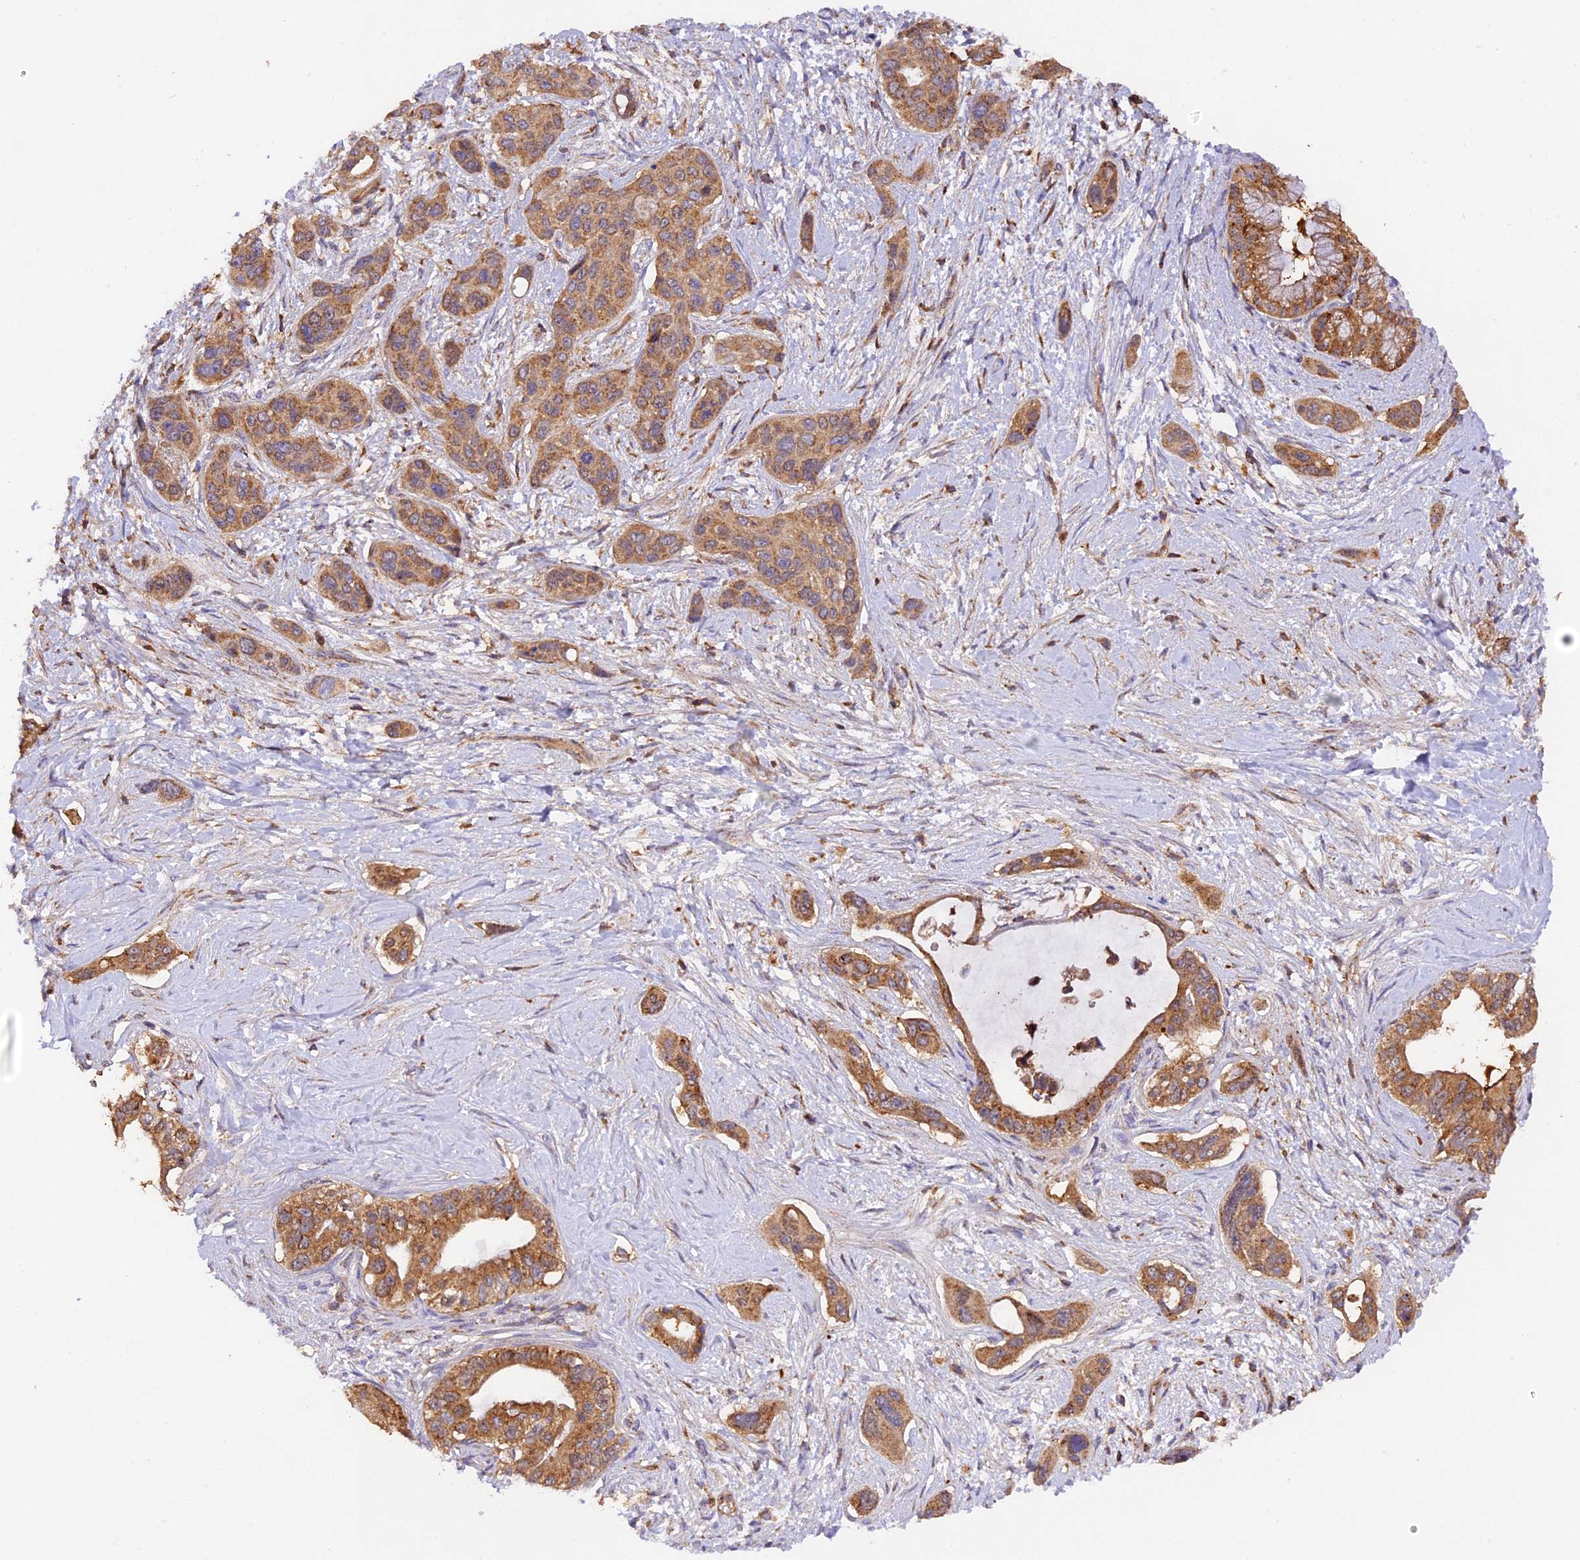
{"staining": {"intensity": "moderate", "quantity": ">75%", "location": "cytoplasmic/membranous"}, "tissue": "pancreatic cancer", "cell_type": "Tumor cells", "image_type": "cancer", "snomed": [{"axis": "morphology", "description": "Adenocarcinoma, NOS"}, {"axis": "topography", "description": "Pancreas"}], "caption": "Immunohistochemistry (IHC) histopathology image of neoplastic tissue: human pancreatic adenocarcinoma stained using IHC demonstrates medium levels of moderate protein expression localized specifically in the cytoplasmic/membranous of tumor cells, appearing as a cytoplasmic/membranous brown color.", "gene": "PEX3", "patient": {"sex": "male", "age": 72}}